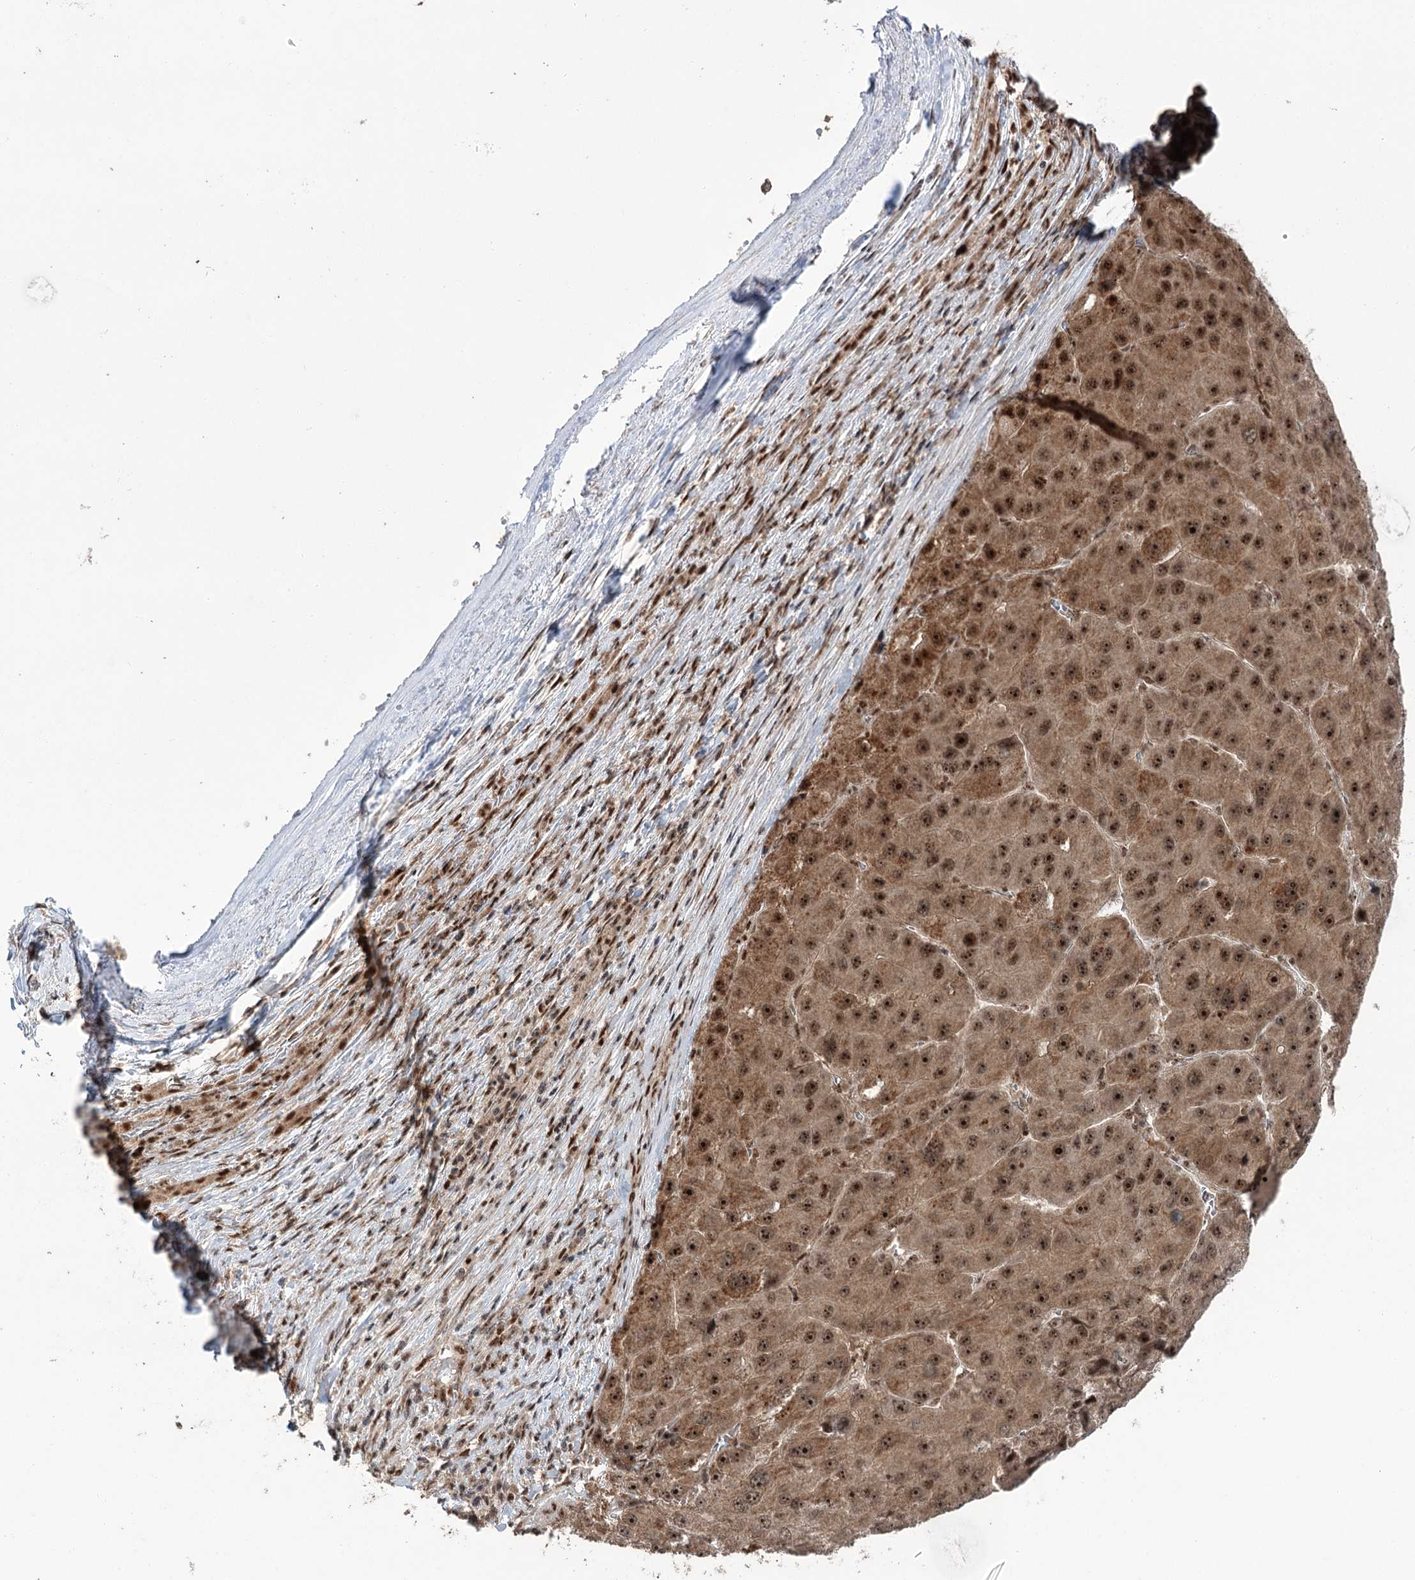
{"staining": {"intensity": "strong", "quantity": ">75%", "location": "cytoplasmic/membranous,nuclear"}, "tissue": "liver cancer", "cell_type": "Tumor cells", "image_type": "cancer", "snomed": [{"axis": "morphology", "description": "Carcinoma, Hepatocellular, NOS"}, {"axis": "topography", "description": "Liver"}], "caption": "Immunohistochemistry histopathology image of neoplastic tissue: human liver cancer stained using immunohistochemistry (IHC) displays high levels of strong protein expression localized specifically in the cytoplasmic/membranous and nuclear of tumor cells, appearing as a cytoplasmic/membranous and nuclear brown color.", "gene": "ERCC3", "patient": {"sex": "female", "age": 73}}